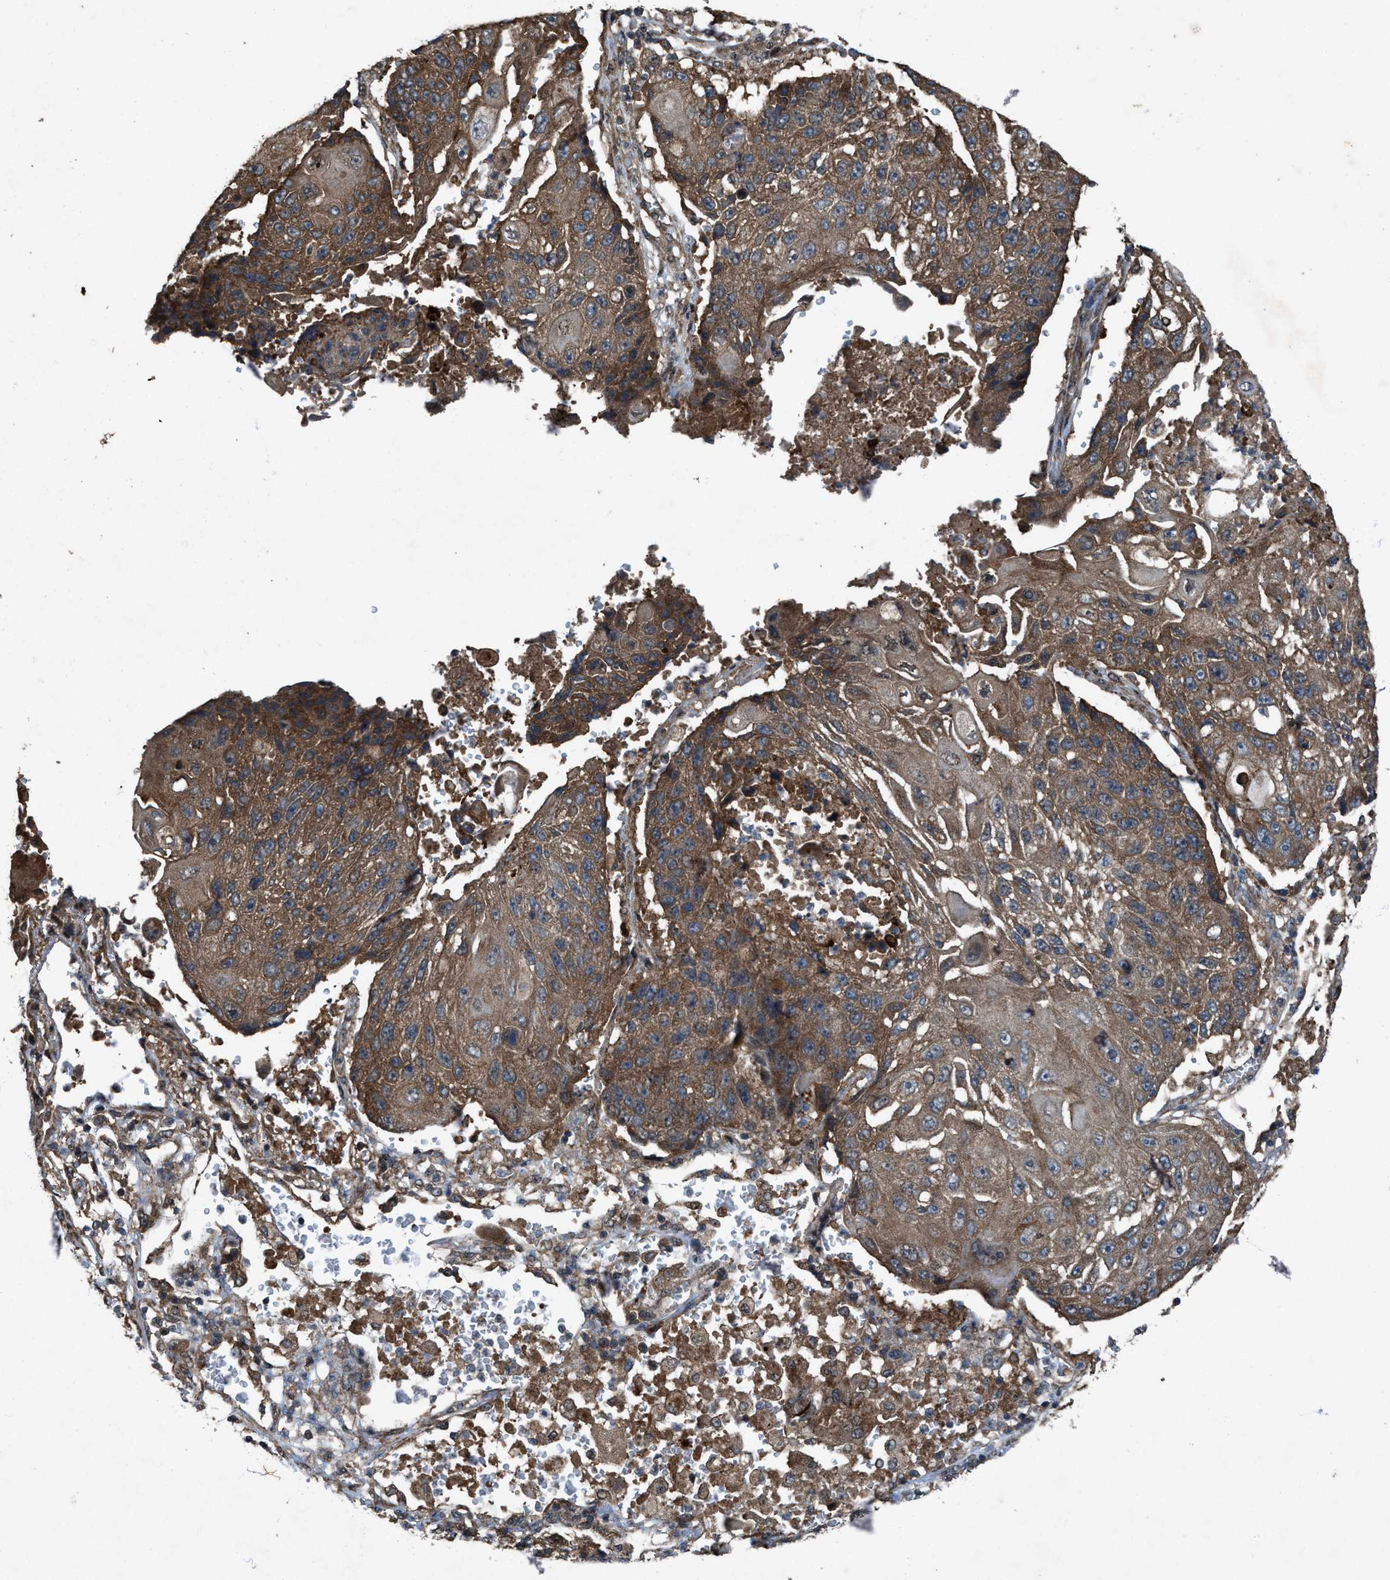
{"staining": {"intensity": "moderate", "quantity": ">75%", "location": "cytoplasmic/membranous"}, "tissue": "lung cancer", "cell_type": "Tumor cells", "image_type": "cancer", "snomed": [{"axis": "morphology", "description": "Squamous cell carcinoma, NOS"}, {"axis": "topography", "description": "Lung"}], "caption": "A brown stain labels moderate cytoplasmic/membranous staining of a protein in squamous cell carcinoma (lung) tumor cells. (DAB (3,3'-diaminobenzidine) = brown stain, brightfield microscopy at high magnification).", "gene": "PDP2", "patient": {"sex": "male", "age": 61}}